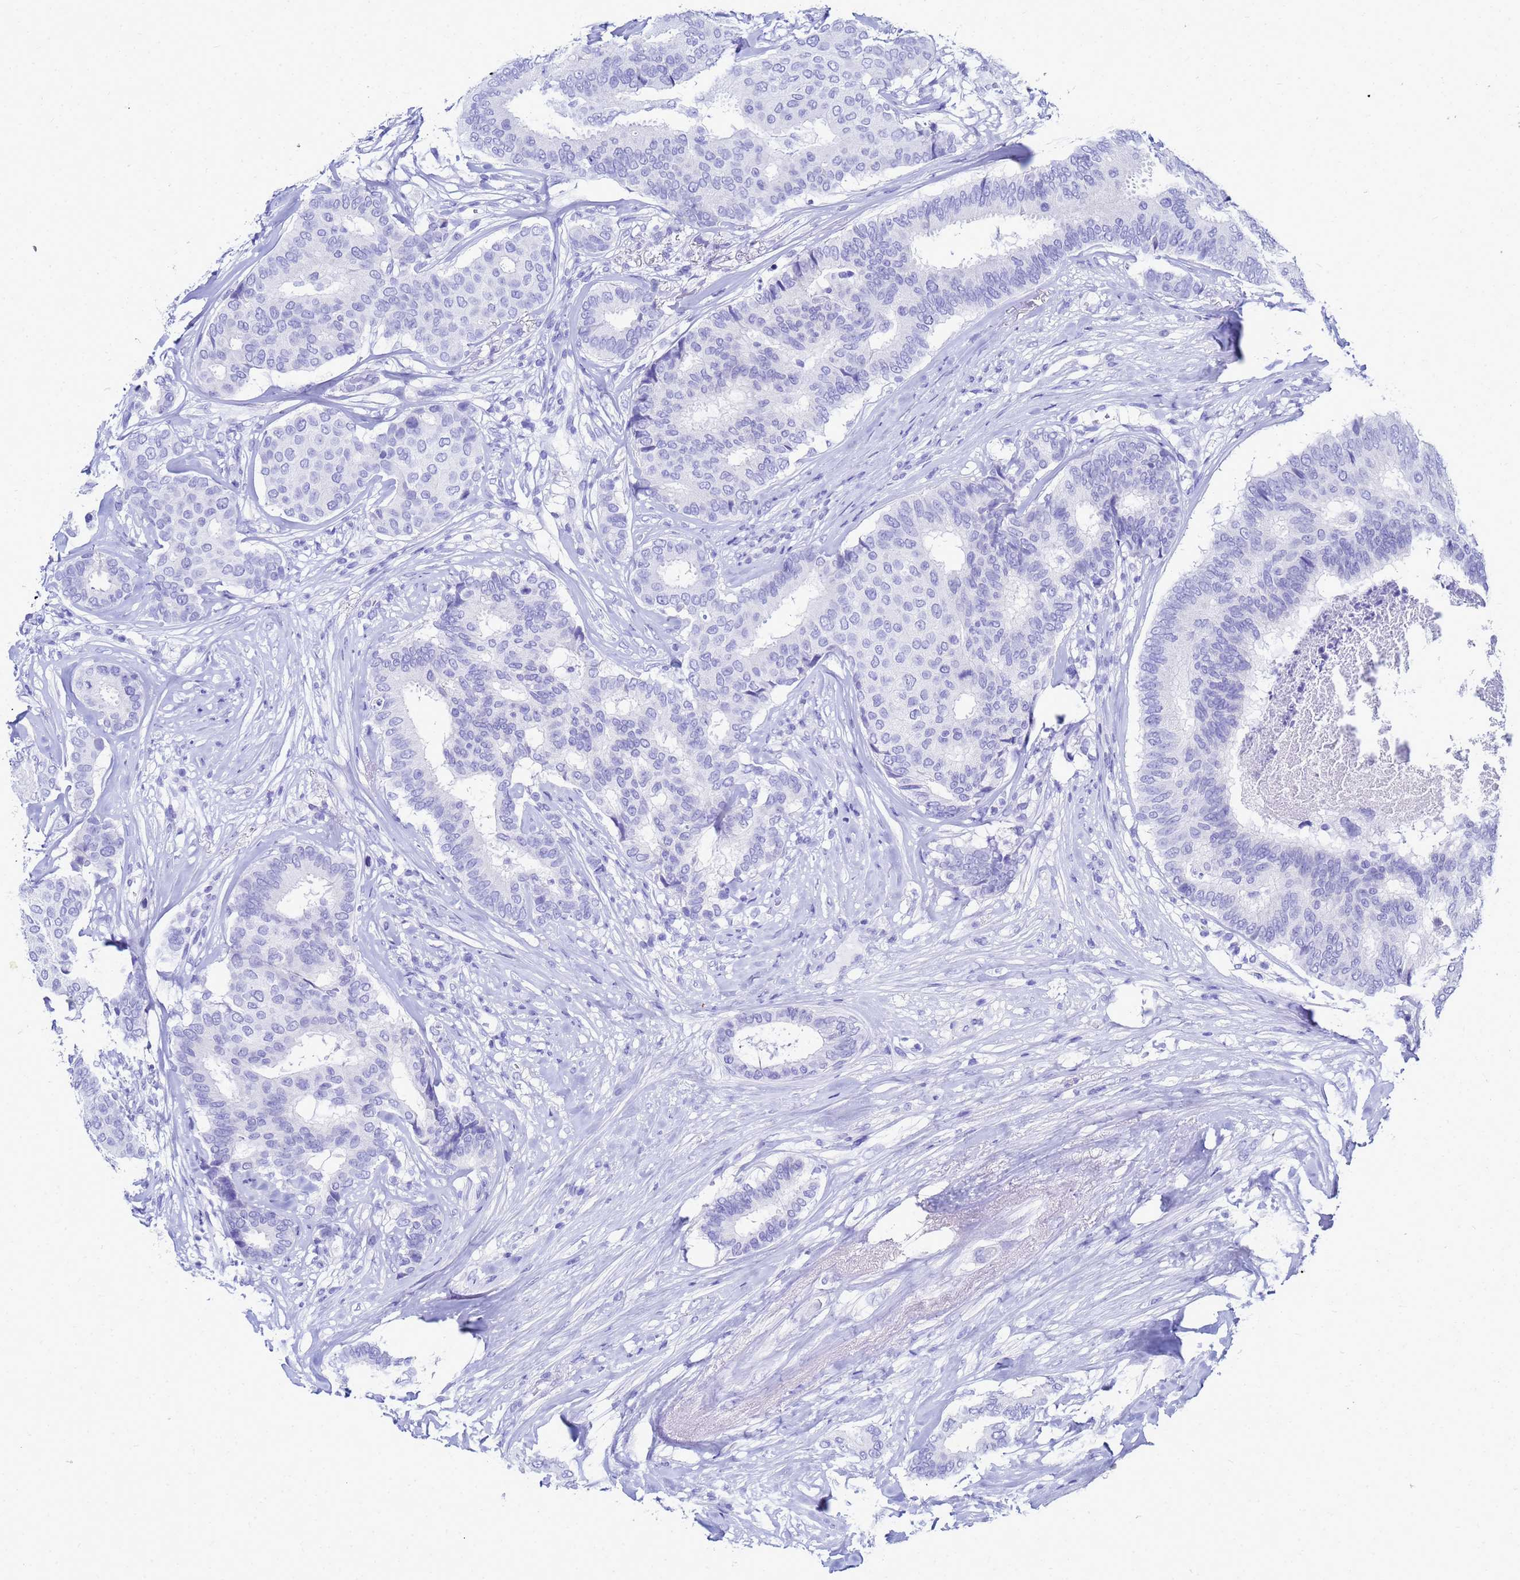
{"staining": {"intensity": "negative", "quantity": "none", "location": "none"}, "tissue": "breast cancer", "cell_type": "Tumor cells", "image_type": "cancer", "snomed": [{"axis": "morphology", "description": "Duct carcinoma"}, {"axis": "topography", "description": "Breast"}], "caption": "The micrograph shows no staining of tumor cells in breast cancer (infiltrating ductal carcinoma). (Stains: DAB (3,3'-diaminobenzidine) immunohistochemistry with hematoxylin counter stain, Microscopy: brightfield microscopy at high magnification).", "gene": "CKB", "patient": {"sex": "female", "age": 75}}